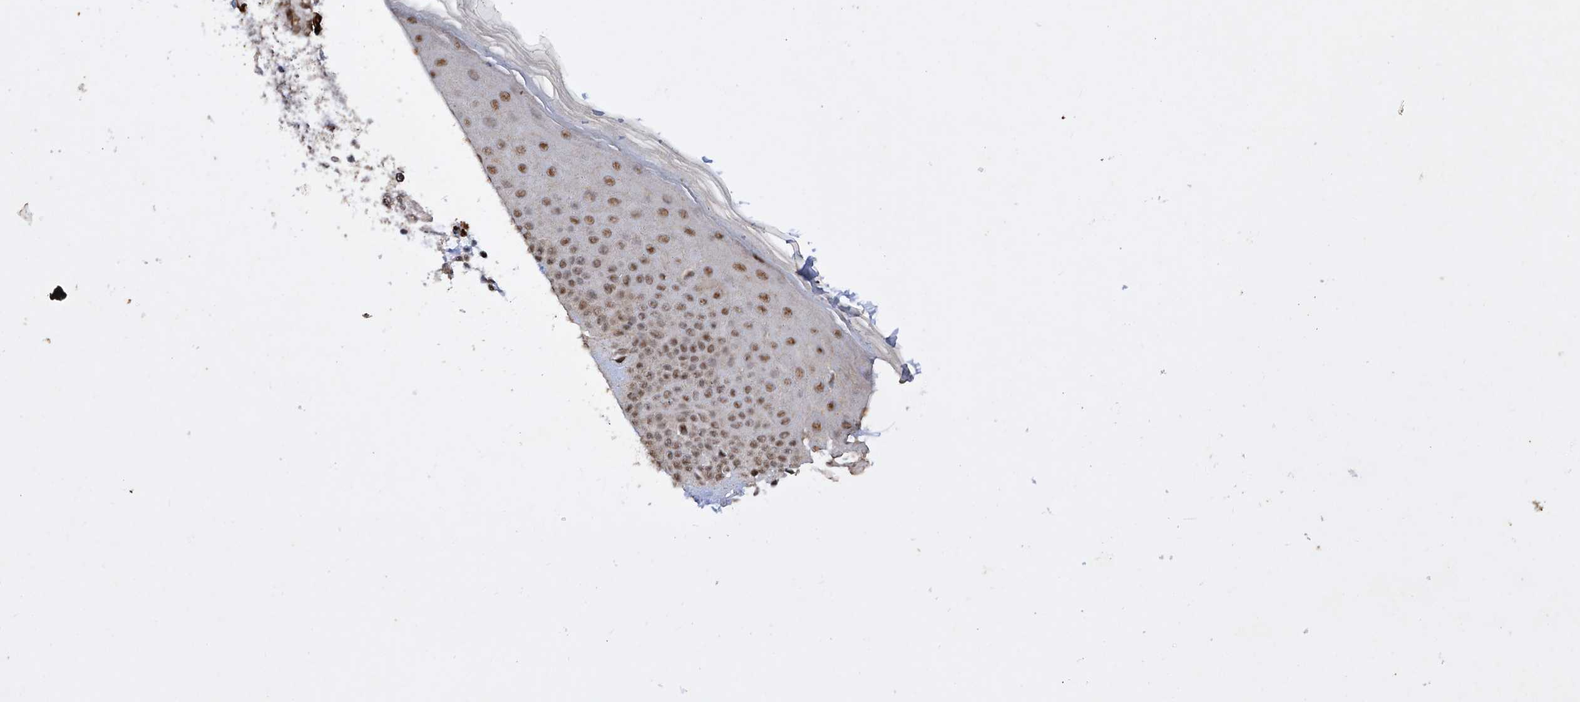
{"staining": {"intensity": "moderate", "quantity": ">75%", "location": "nuclear"}, "tissue": "skin", "cell_type": "Fibroblasts", "image_type": "normal", "snomed": [{"axis": "morphology", "description": "Normal tissue, NOS"}, {"axis": "topography", "description": "Skin"}], "caption": "IHC image of benign skin: skin stained using immunohistochemistry shows medium levels of moderate protein expression localized specifically in the nuclear of fibroblasts, appearing as a nuclear brown color.", "gene": "NFATC4", "patient": {"sex": "male", "age": 52}}